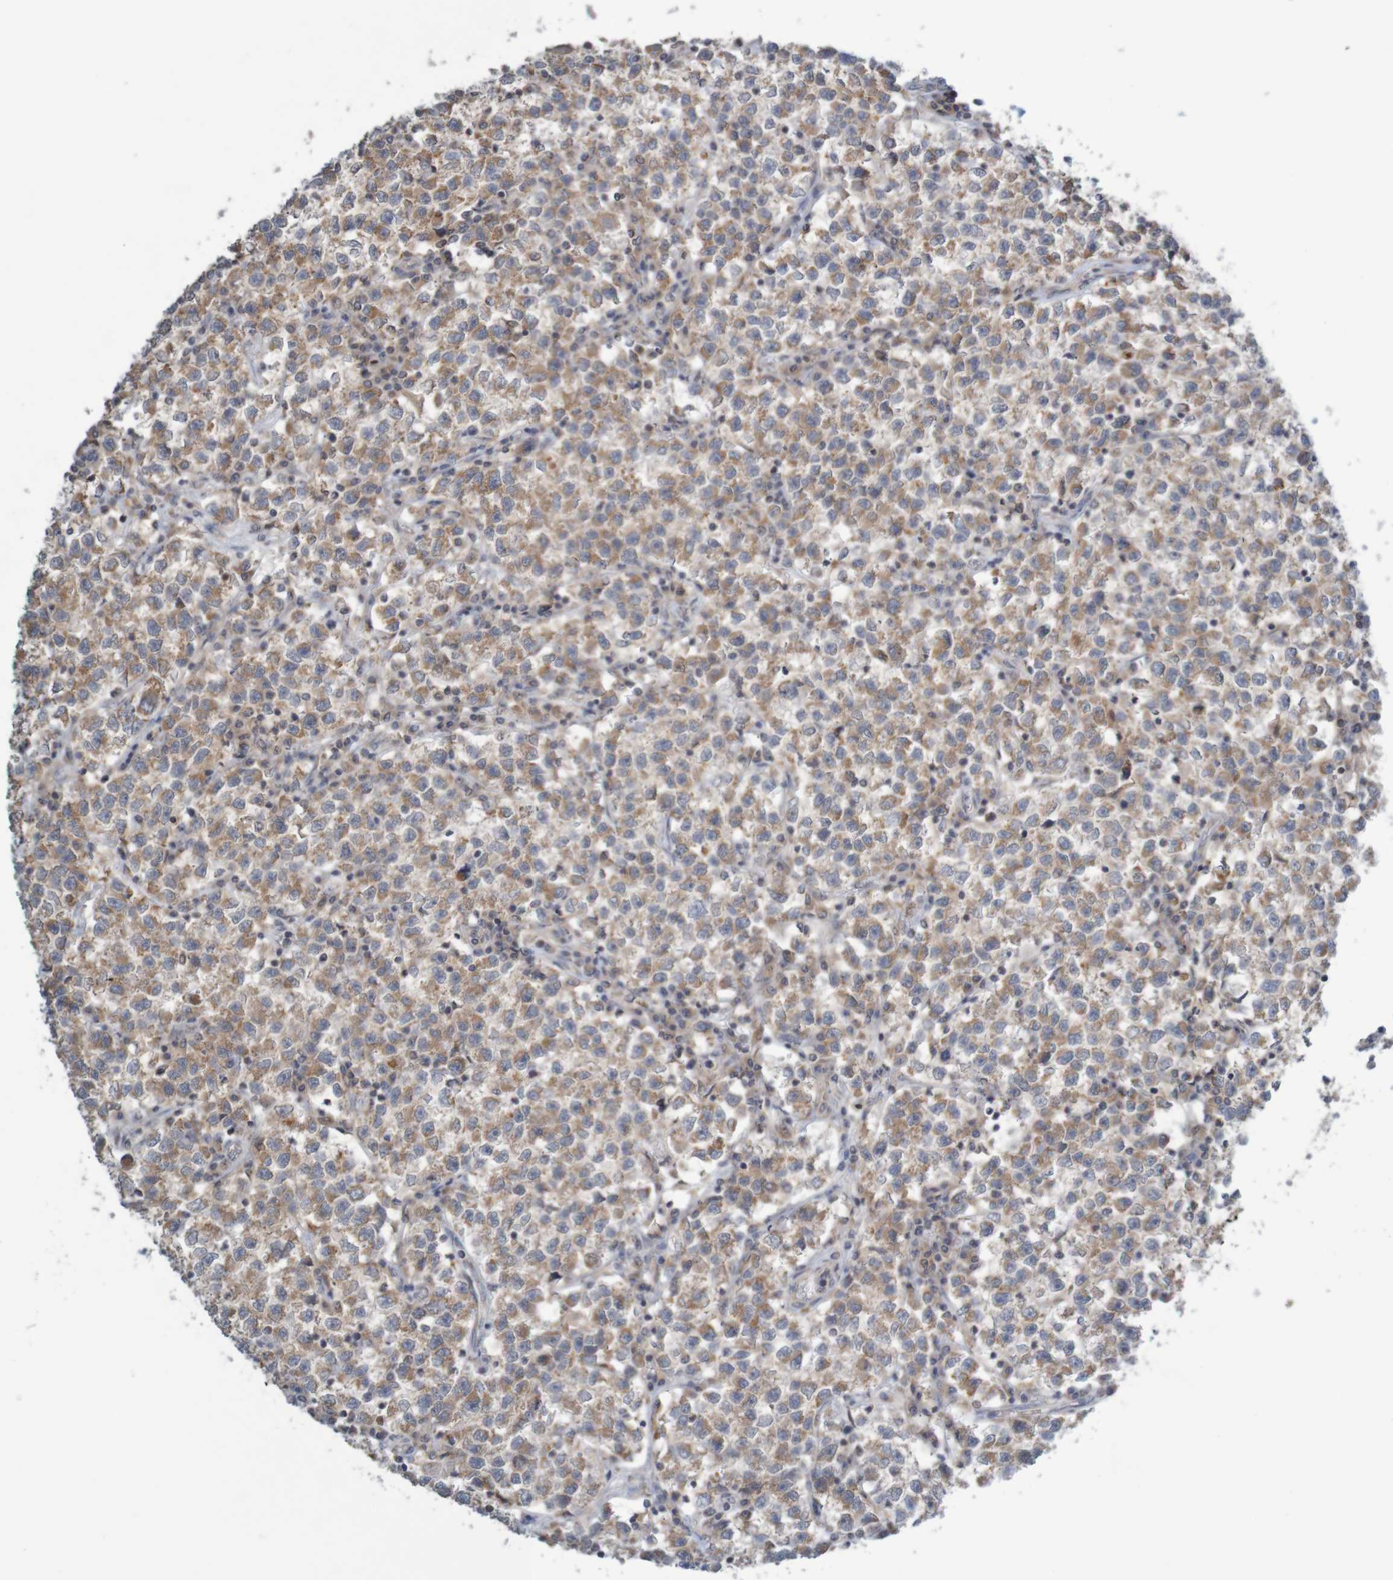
{"staining": {"intensity": "moderate", "quantity": ">75%", "location": "cytoplasmic/membranous"}, "tissue": "testis cancer", "cell_type": "Tumor cells", "image_type": "cancer", "snomed": [{"axis": "morphology", "description": "Seminoma, NOS"}, {"axis": "topography", "description": "Testis"}], "caption": "Protein expression by immunohistochemistry (IHC) demonstrates moderate cytoplasmic/membranous positivity in about >75% of tumor cells in testis seminoma. Immunohistochemistry stains the protein in brown and the nuclei are stained blue.", "gene": "ANKK1", "patient": {"sex": "male", "age": 22}}